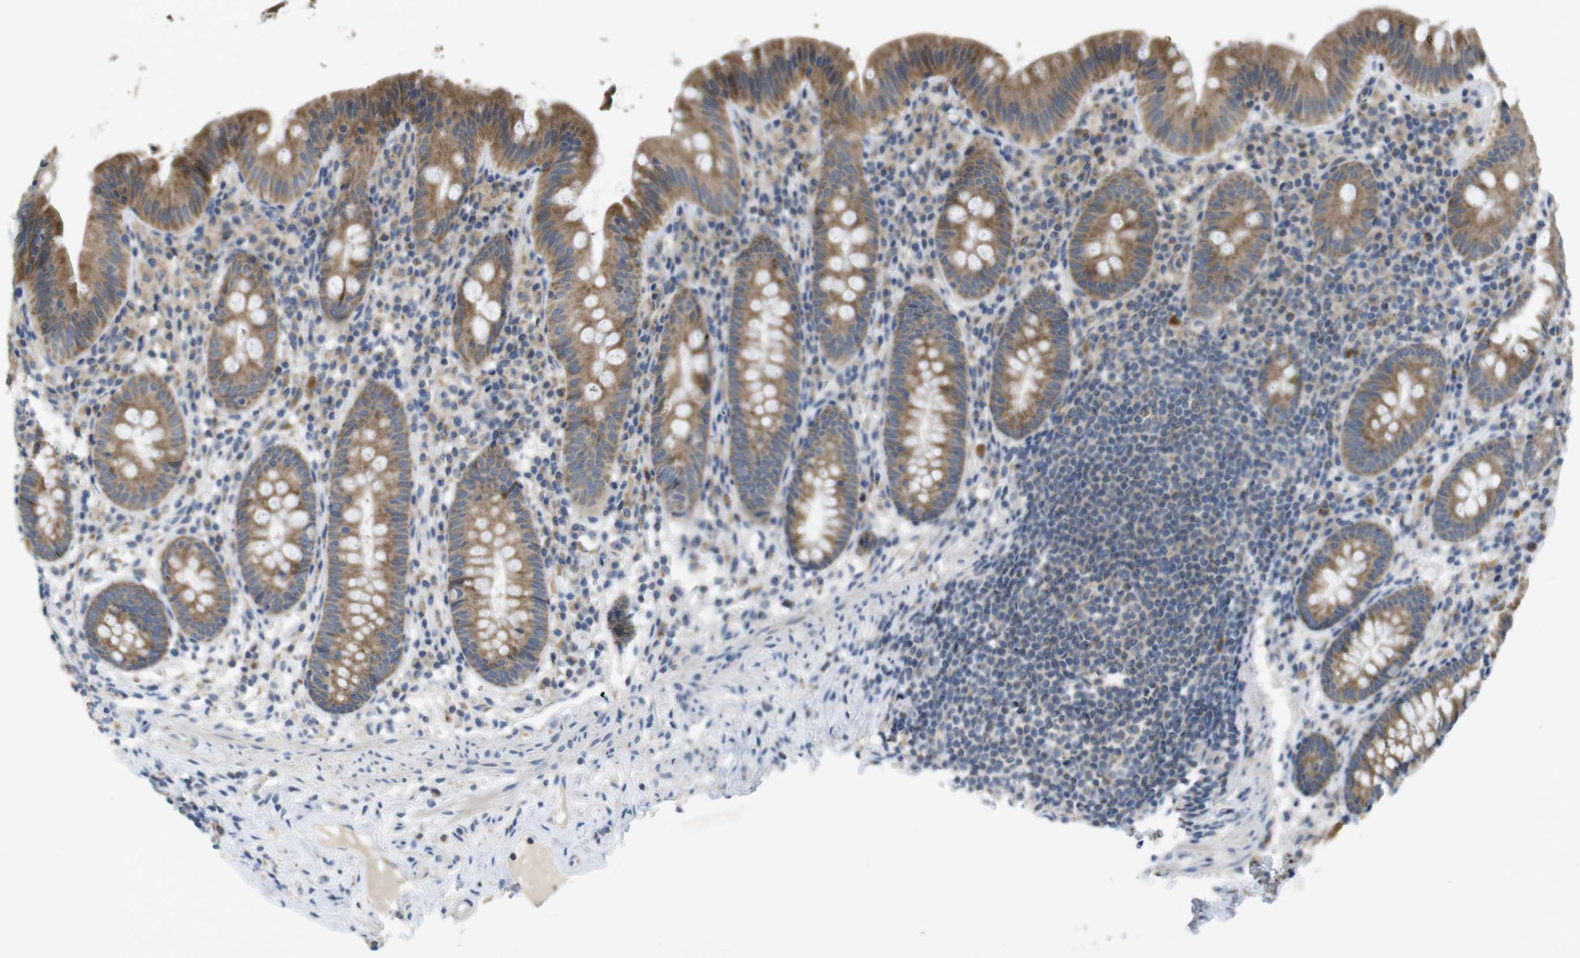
{"staining": {"intensity": "moderate", "quantity": ">75%", "location": "cytoplasmic/membranous"}, "tissue": "appendix", "cell_type": "Glandular cells", "image_type": "normal", "snomed": [{"axis": "morphology", "description": "Normal tissue, NOS"}, {"axis": "topography", "description": "Appendix"}], "caption": "Glandular cells display medium levels of moderate cytoplasmic/membranous staining in approximately >75% of cells in benign human appendix.", "gene": "MARCHF1", "patient": {"sex": "male", "age": 52}}